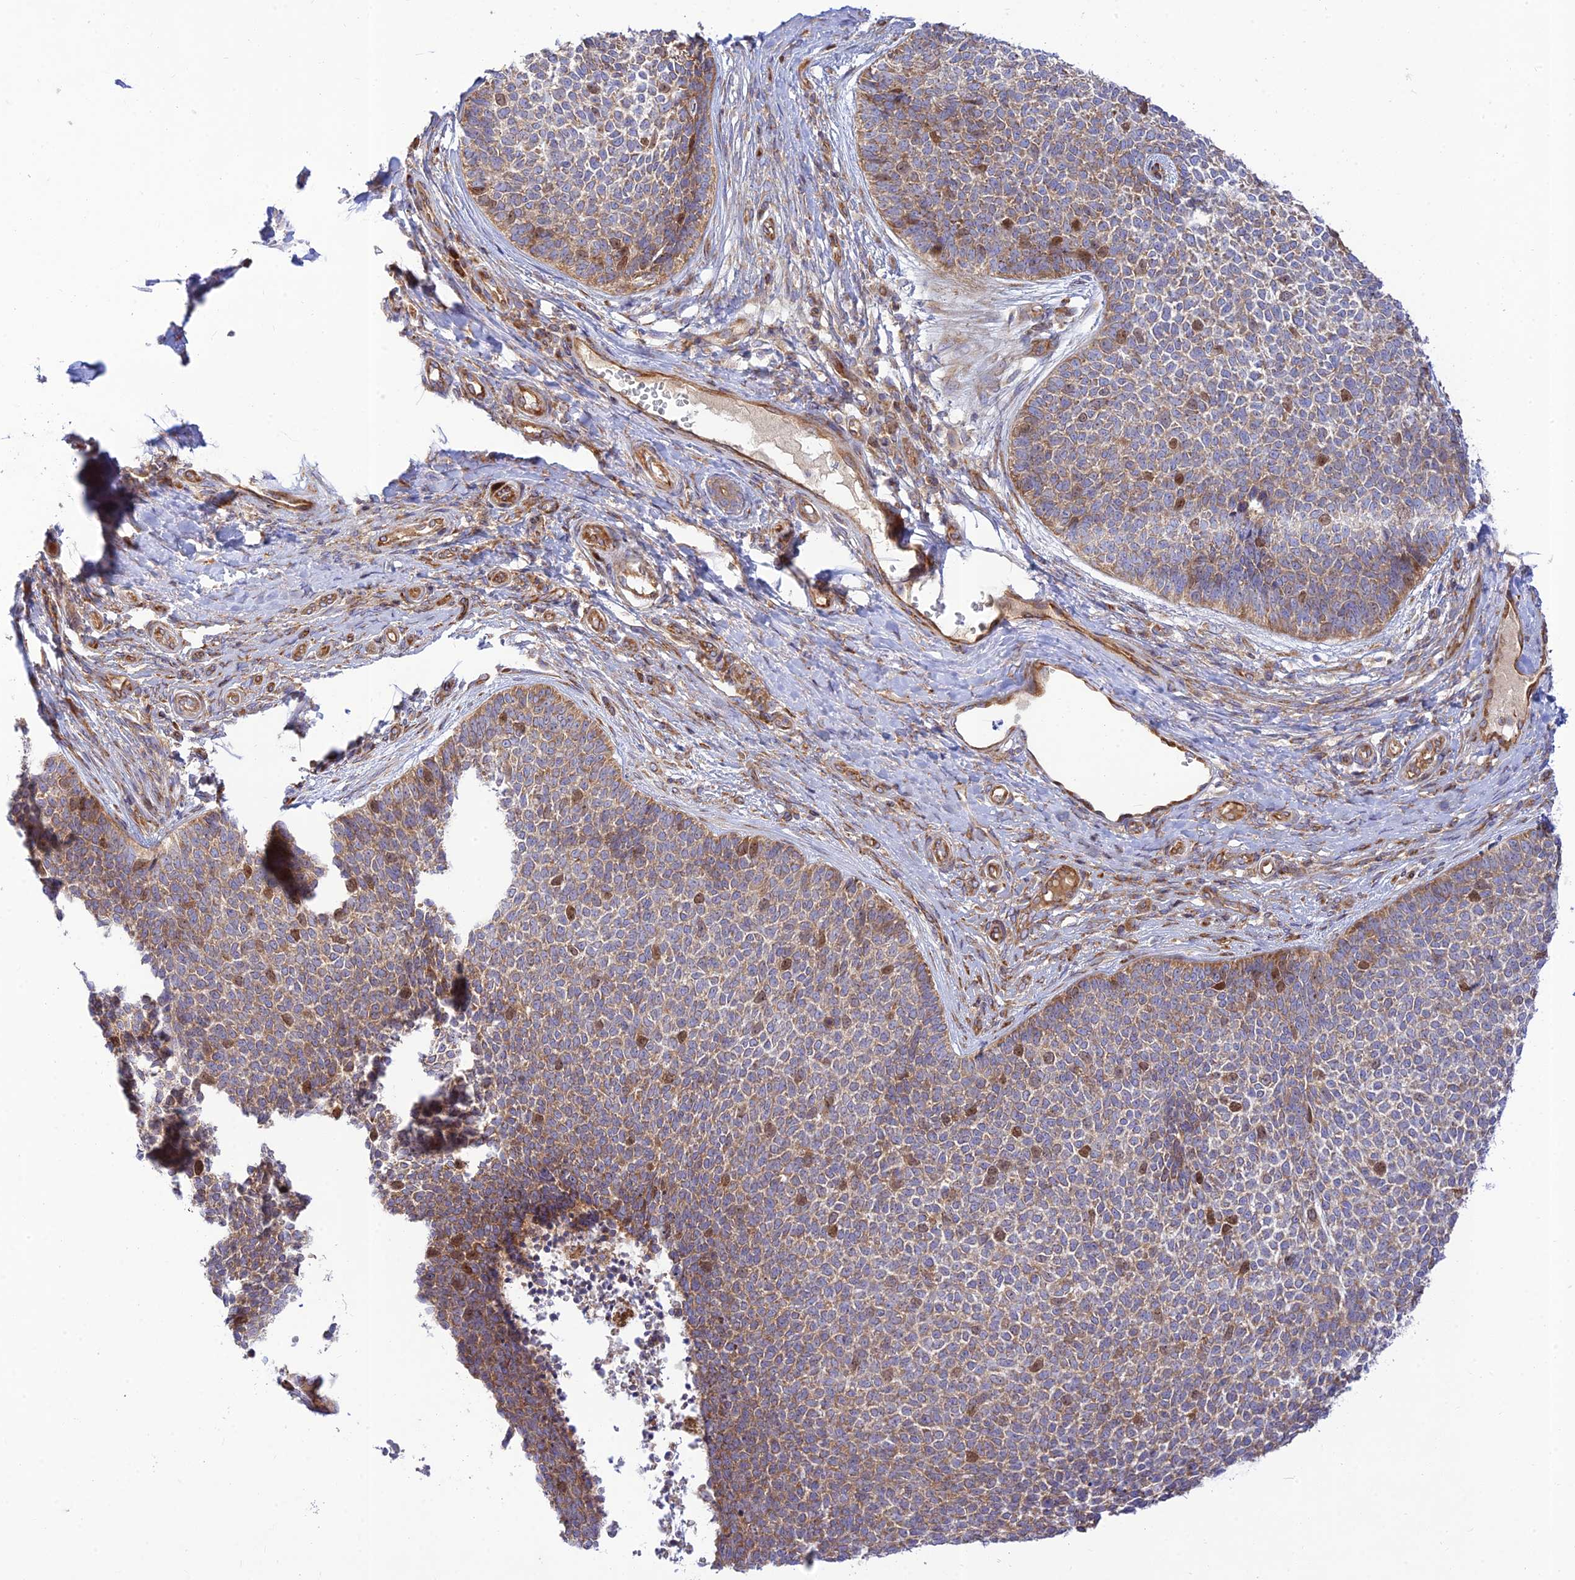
{"staining": {"intensity": "moderate", "quantity": "25%-75%", "location": "cytoplasmic/membranous,nuclear"}, "tissue": "skin cancer", "cell_type": "Tumor cells", "image_type": "cancer", "snomed": [{"axis": "morphology", "description": "Basal cell carcinoma"}, {"axis": "topography", "description": "Skin"}], "caption": "Tumor cells display medium levels of moderate cytoplasmic/membranous and nuclear positivity in about 25%-75% of cells in human skin cancer (basal cell carcinoma).", "gene": "PIMREG", "patient": {"sex": "female", "age": 84}}